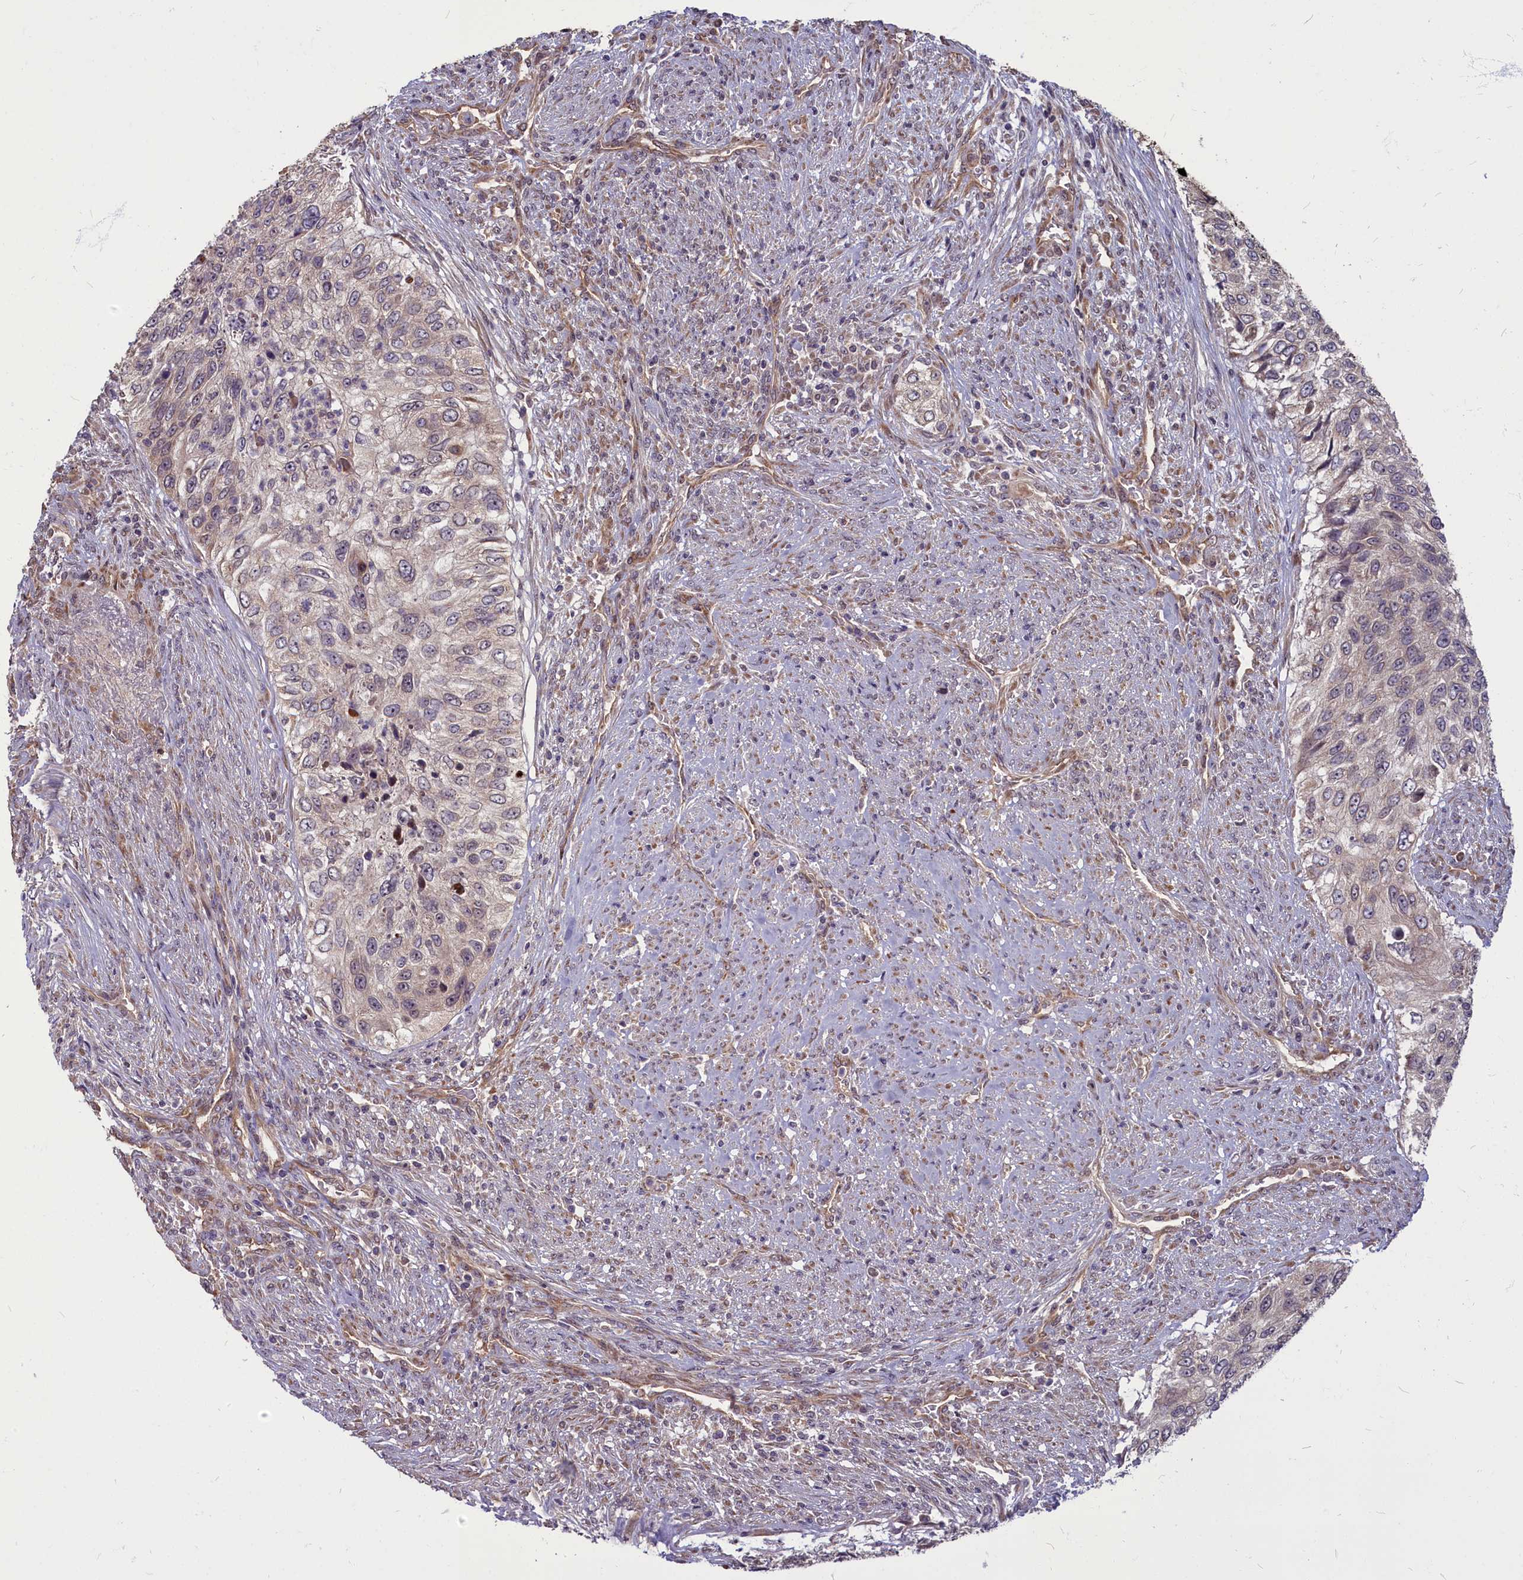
{"staining": {"intensity": "weak", "quantity": "25%-75%", "location": "cytoplasmic/membranous"}, "tissue": "urothelial cancer", "cell_type": "Tumor cells", "image_type": "cancer", "snomed": [{"axis": "morphology", "description": "Urothelial carcinoma, High grade"}, {"axis": "topography", "description": "Urinary bladder"}], "caption": "A low amount of weak cytoplasmic/membranous expression is appreciated in approximately 25%-75% of tumor cells in urothelial cancer tissue.", "gene": "MYCBP", "patient": {"sex": "female", "age": 60}}